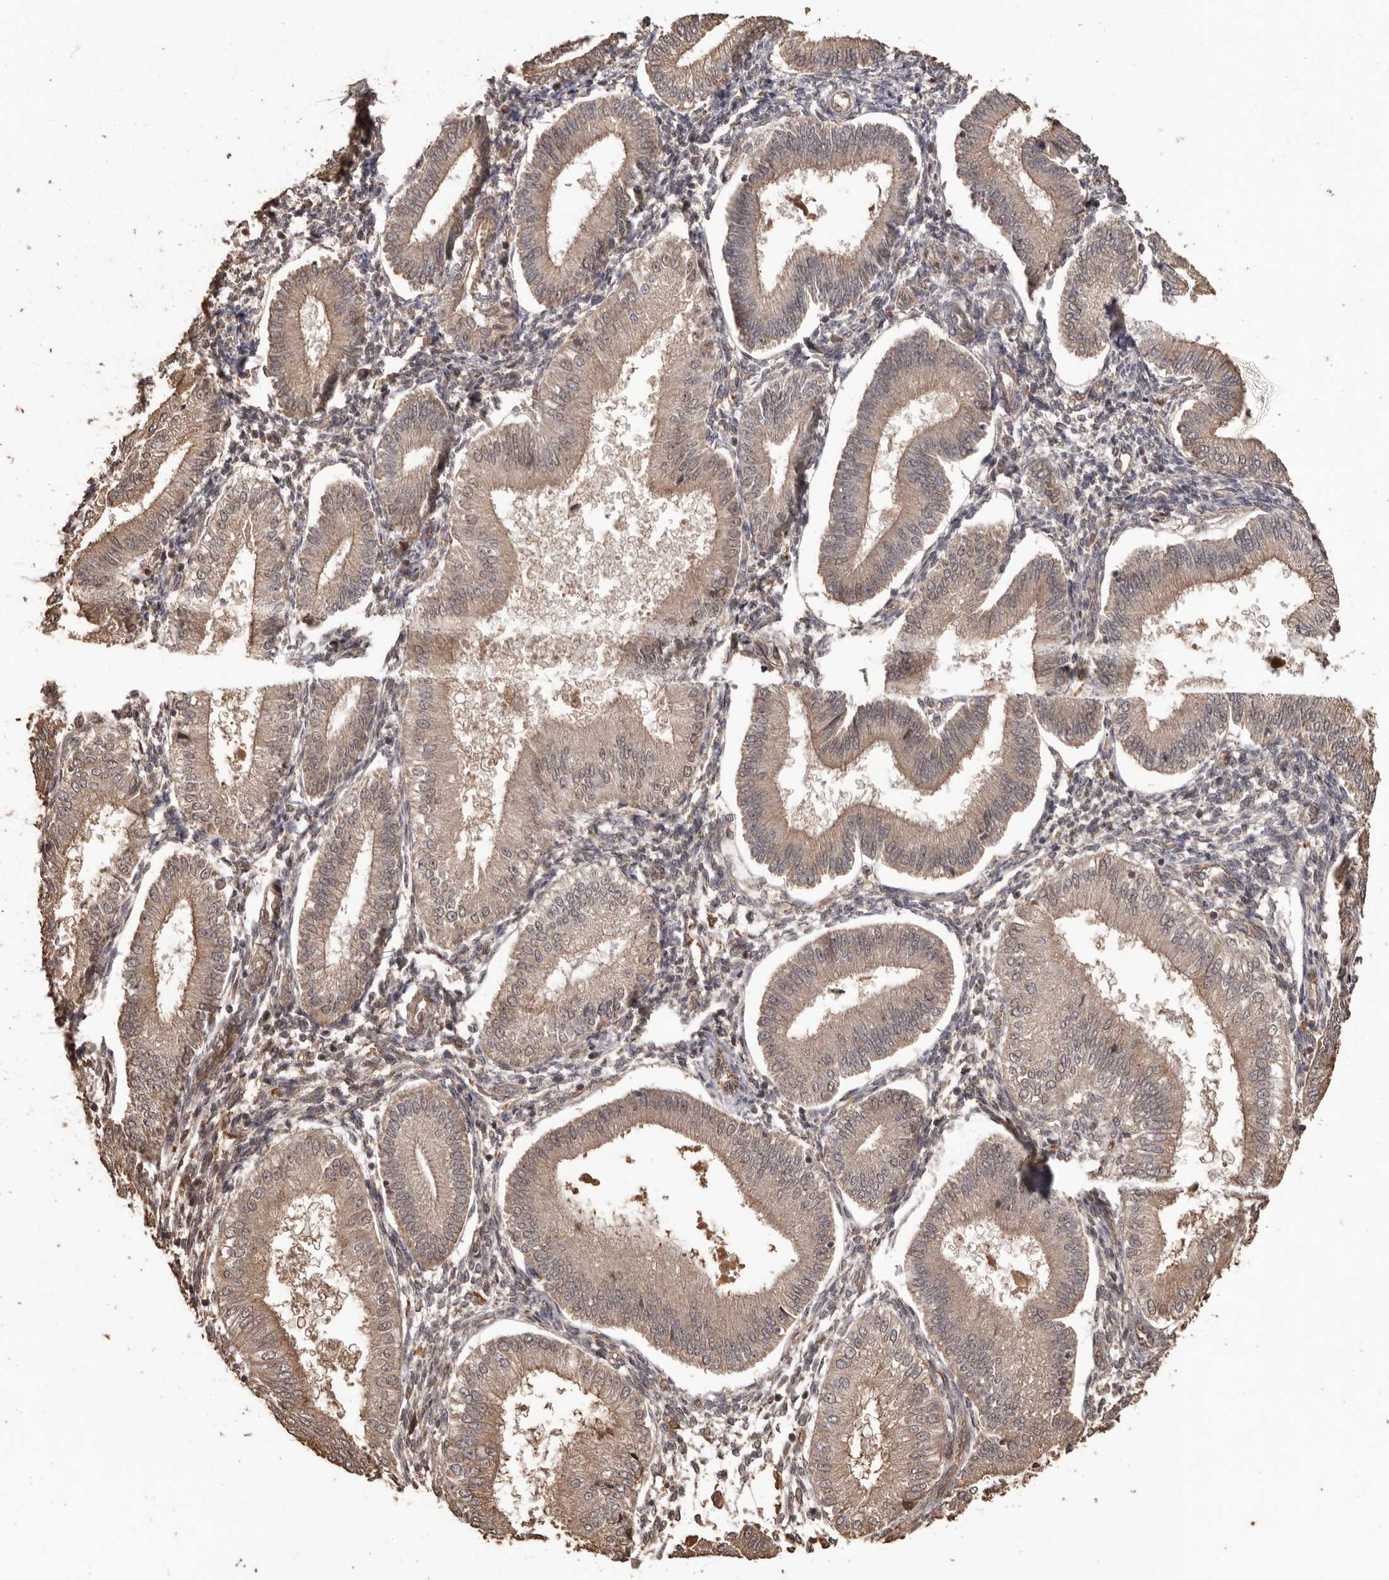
{"staining": {"intensity": "moderate", "quantity": ">75%", "location": "cytoplasmic/membranous"}, "tissue": "endometrium", "cell_type": "Cells in endometrial stroma", "image_type": "normal", "snomed": [{"axis": "morphology", "description": "Normal tissue, NOS"}, {"axis": "topography", "description": "Endometrium"}], "caption": "Unremarkable endometrium displays moderate cytoplasmic/membranous staining in about >75% of cells in endometrial stroma, visualized by immunohistochemistry. (DAB IHC, brown staining for protein, blue staining for nuclei).", "gene": "NUP43", "patient": {"sex": "female", "age": 39}}